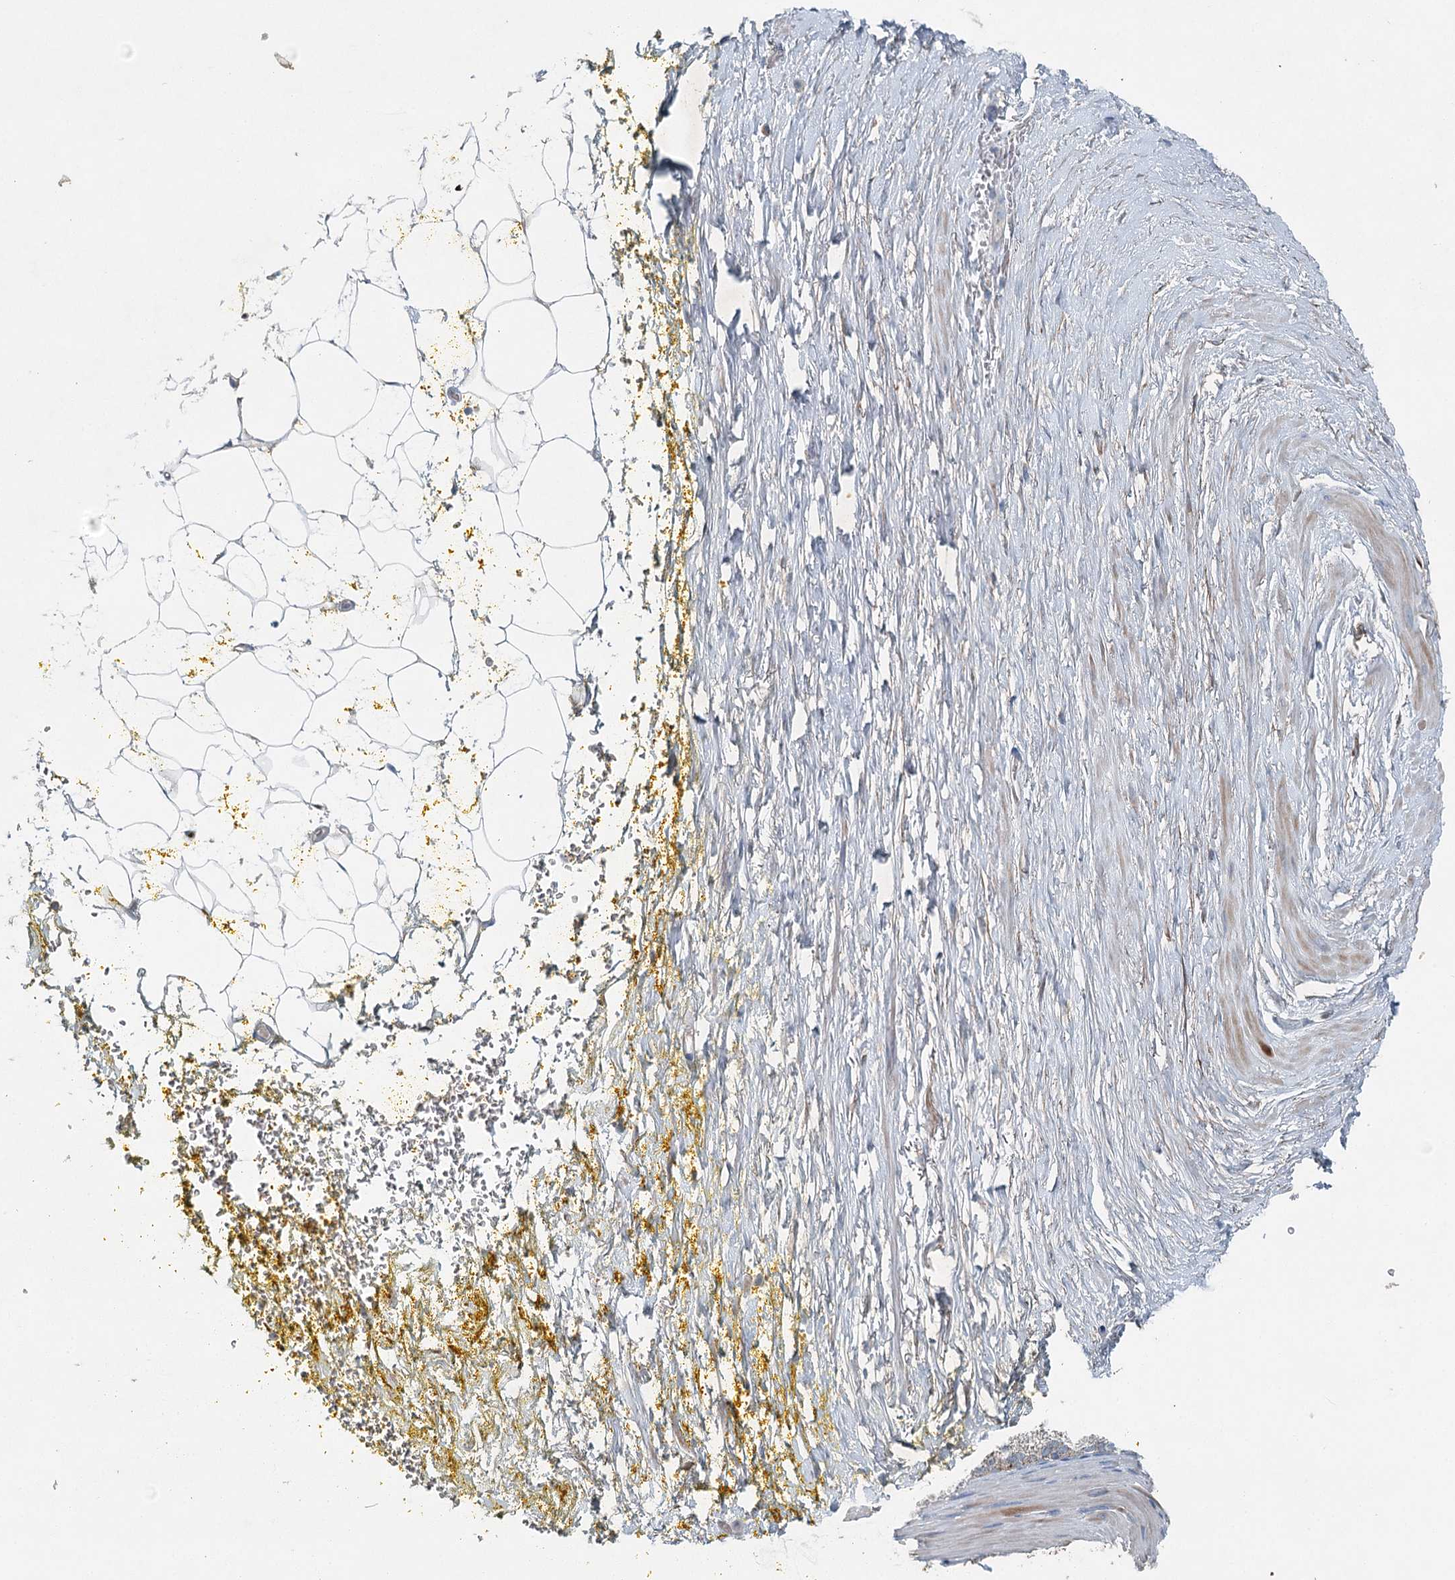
{"staining": {"intensity": "negative", "quantity": "none", "location": "none"}, "tissue": "adipose tissue", "cell_type": "Adipocytes", "image_type": "normal", "snomed": [{"axis": "morphology", "description": "Normal tissue, NOS"}, {"axis": "morphology", "description": "Adenocarcinoma, Low grade"}, {"axis": "topography", "description": "Prostate"}, {"axis": "topography", "description": "Peripheral nerve tissue"}], "caption": "This is an IHC histopathology image of unremarkable adipose tissue. There is no staining in adipocytes.", "gene": "CHCHD5", "patient": {"sex": "male", "age": 63}}